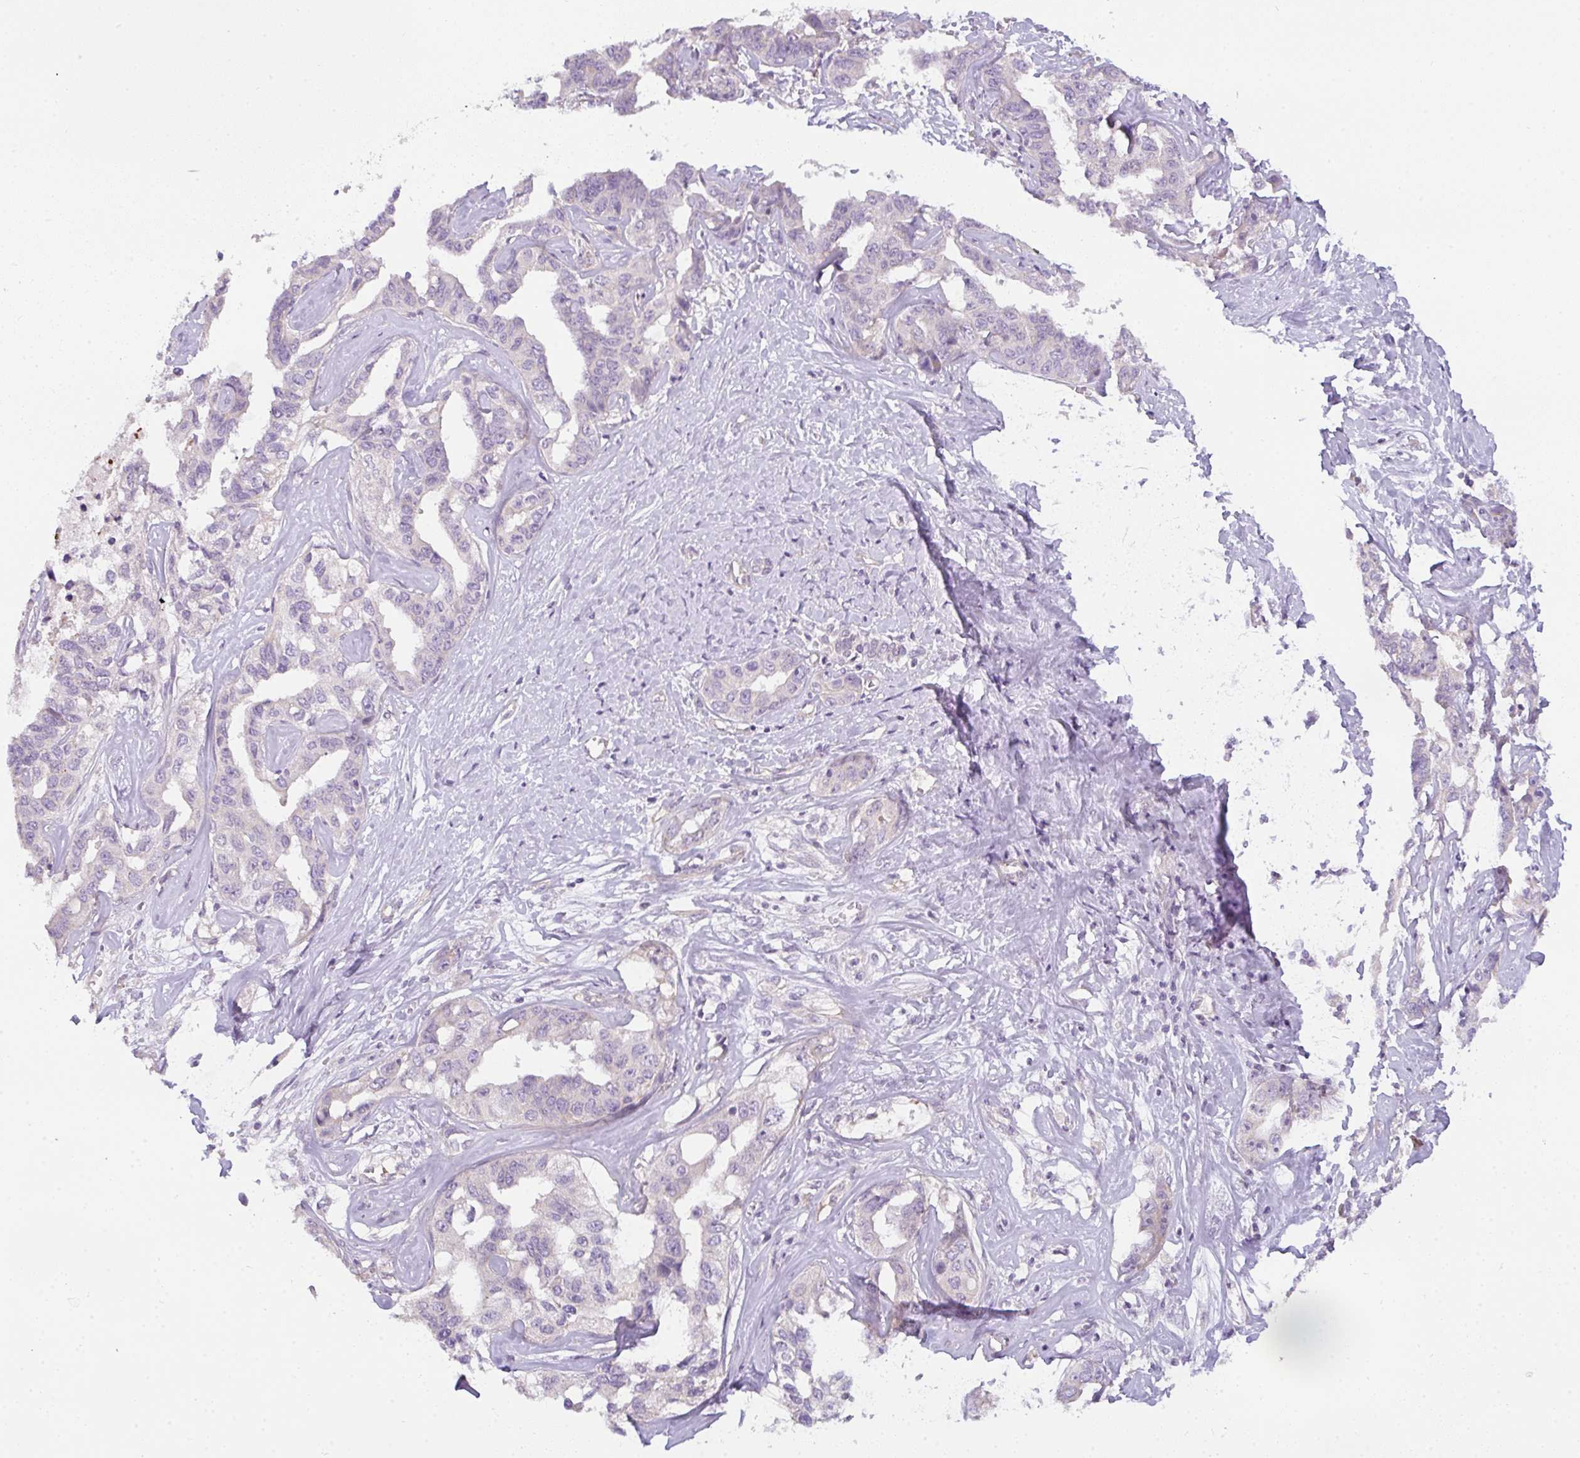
{"staining": {"intensity": "negative", "quantity": "none", "location": "none"}, "tissue": "liver cancer", "cell_type": "Tumor cells", "image_type": "cancer", "snomed": [{"axis": "morphology", "description": "Cholangiocarcinoma"}, {"axis": "topography", "description": "Liver"}], "caption": "The immunohistochemistry image has no significant positivity in tumor cells of liver cancer (cholangiocarcinoma) tissue.", "gene": "FILIP1", "patient": {"sex": "male", "age": 59}}